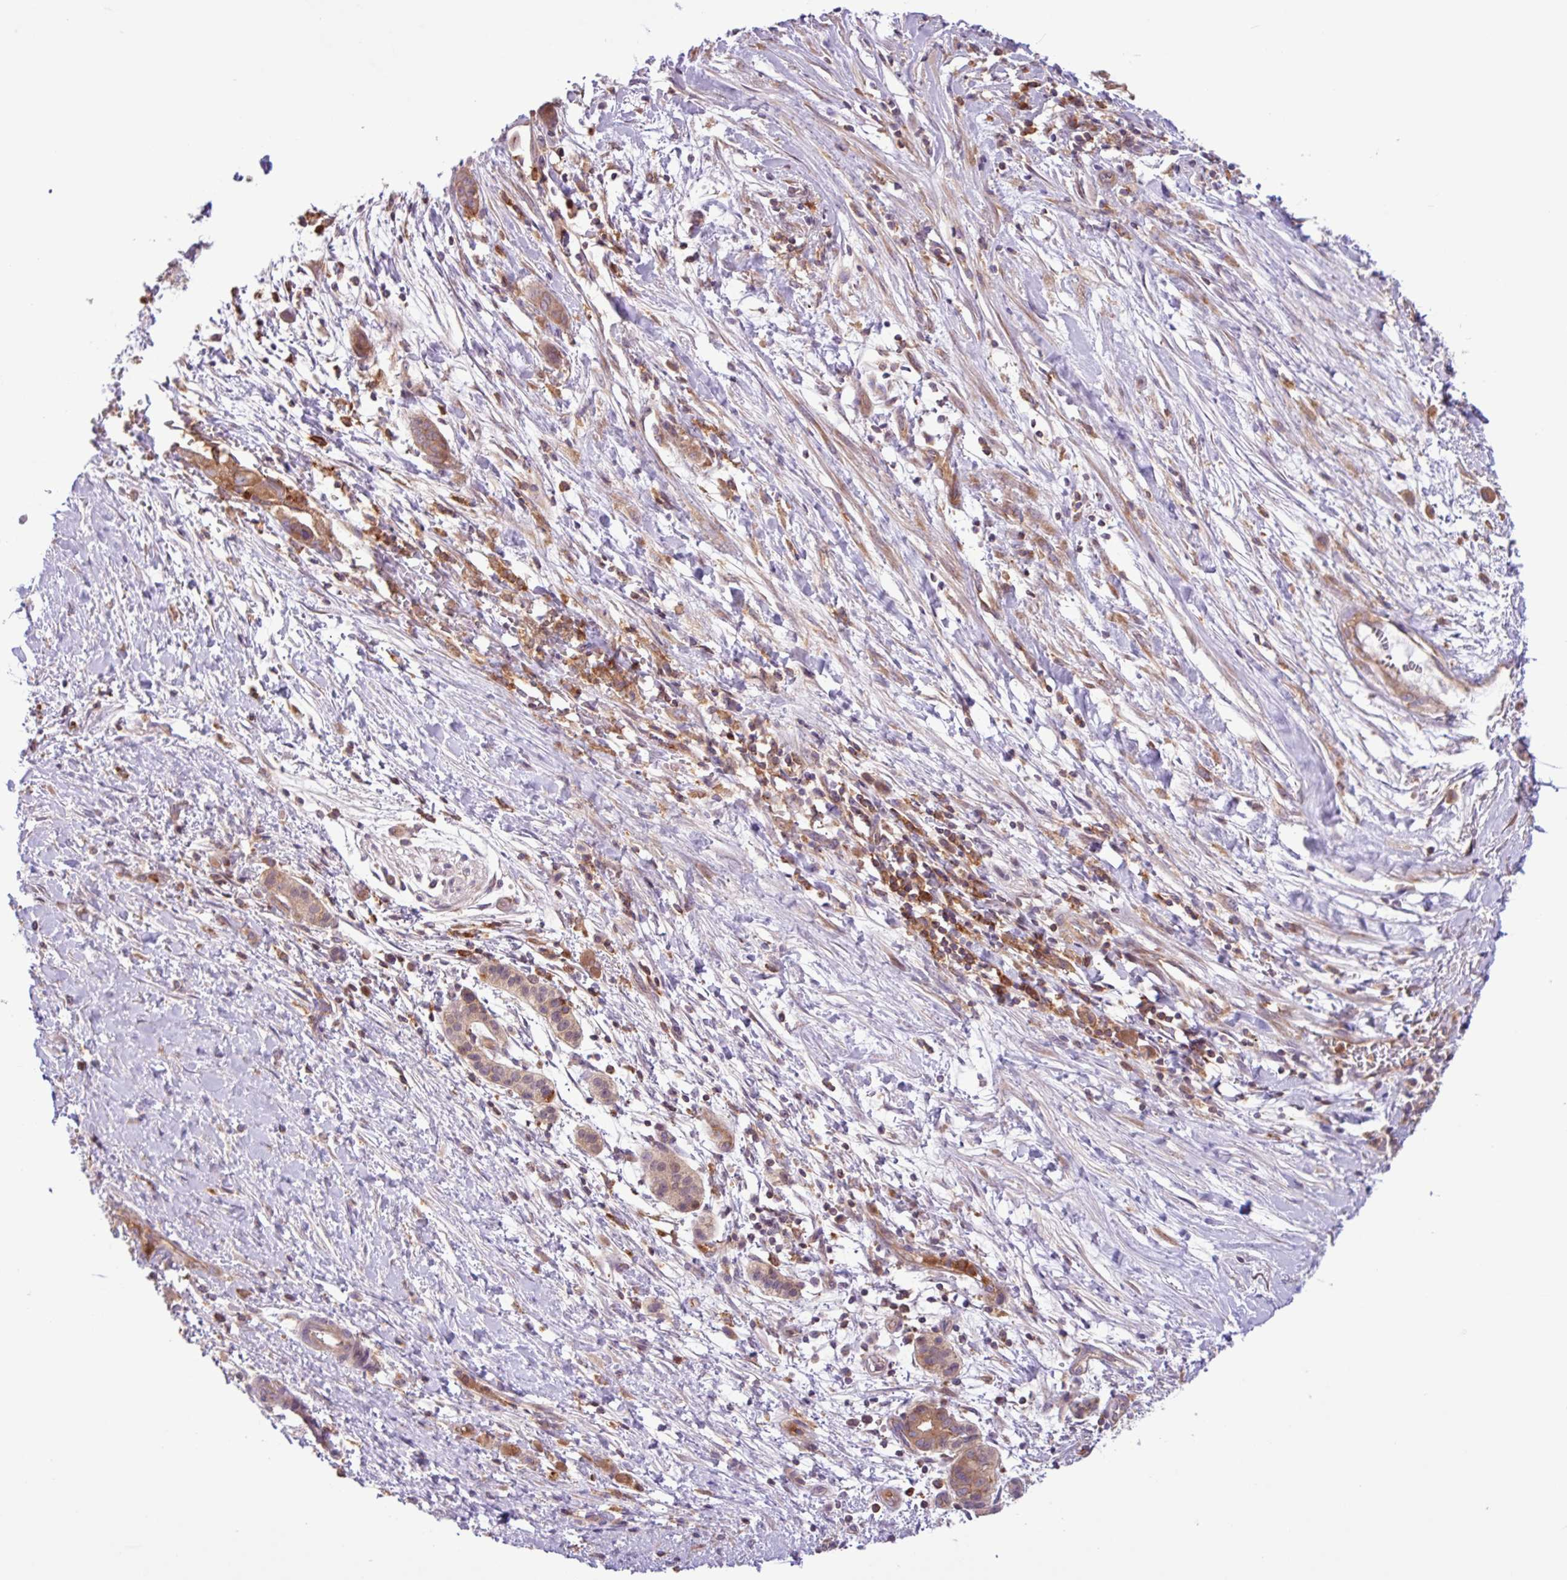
{"staining": {"intensity": "moderate", "quantity": ">75%", "location": "cytoplasmic/membranous"}, "tissue": "pancreatic cancer", "cell_type": "Tumor cells", "image_type": "cancer", "snomed": [{"axis": "morphology", "description": "Adenocarcinoma, NOS"}, {"axis": "topography", "description": "Pancreas"}], "caption": "An image of human pancreatic cancer (adenocarcinoma) stained for a protein exhibits moderate cytoplasmic/membranous brown staining in tumor cells.", "gene": "ACTR3", "patient": {"sex": "male", "age": 68}}